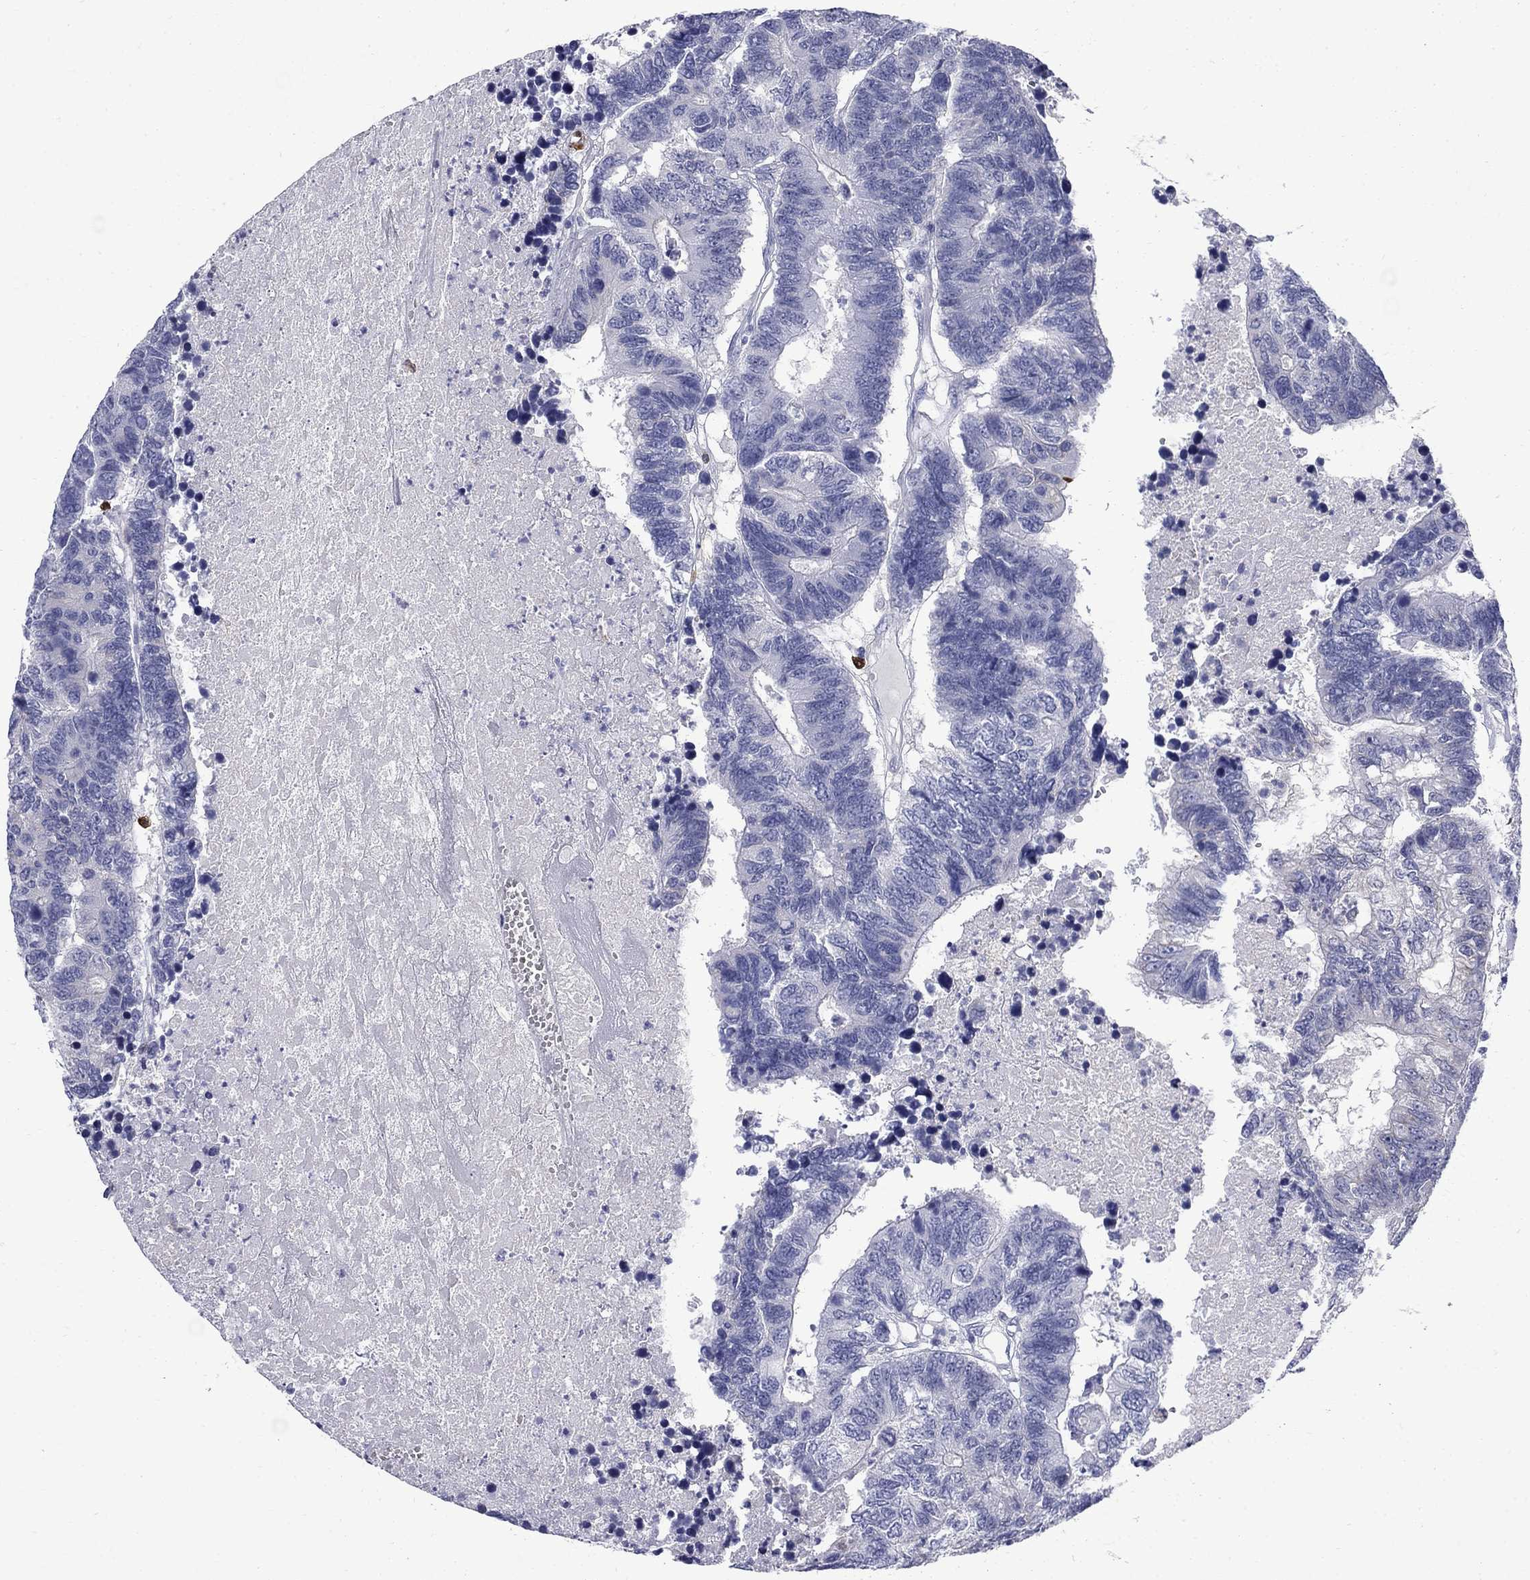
{"staining": {"intensity": "negative", "quantity": "none", "location": "none"}, "tissue": "colorectal cancer", "cell_type": "Tumor cells", "image_type": "cancer", "snomed": [{"axis": "morphology", "description": "Adenocarcinoma, NOS"}, {"axis": "topography", "description": "Colon"}], "caption": "The immunohistochemistry photomicrograph has no significant staining in tumor cells of colorectal adenocarcinoma tissue. (DAB (3,3'-diaminobenzidine) IHC with hematoxylin counter stain).", "gene": "SERPINB2", "patient": {"sex": "female", "age": 48}}